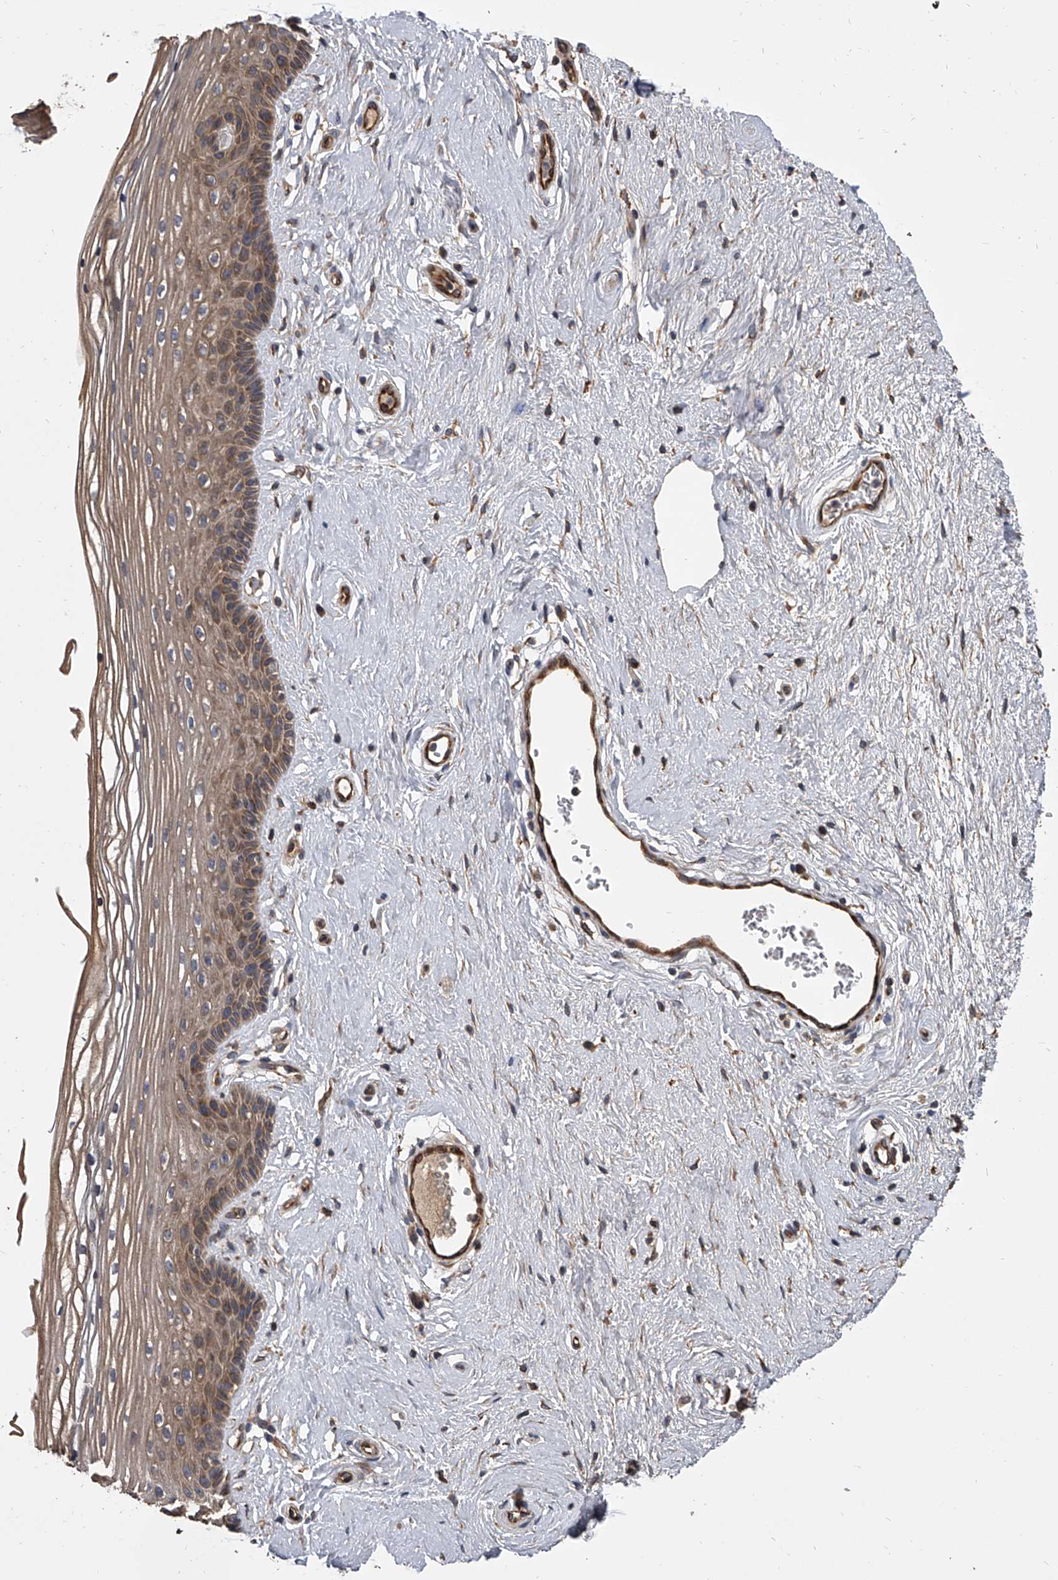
{"staining": {"intensity": "weak", "quantity": "25%-75%", "location": "cytoplasmic/membranous"}, "tissue": "vagina", "cell_type": "Squamous epithelial cells", "image_type": "normal", "snomed": [{"axis": "morphology", "description": "Normal tissue, NOS"}, {"axis": "topography", "description": "Vagina"}], "caption": "A low amount of weak cytoplasmic/membranous staining is appreciated in about 25%-75% of squamous epithelial cells in normal vagina. Nuclei are stained in blue.", "gene": "EXOC4", "patient": {"sex": "female", "age": 46}}